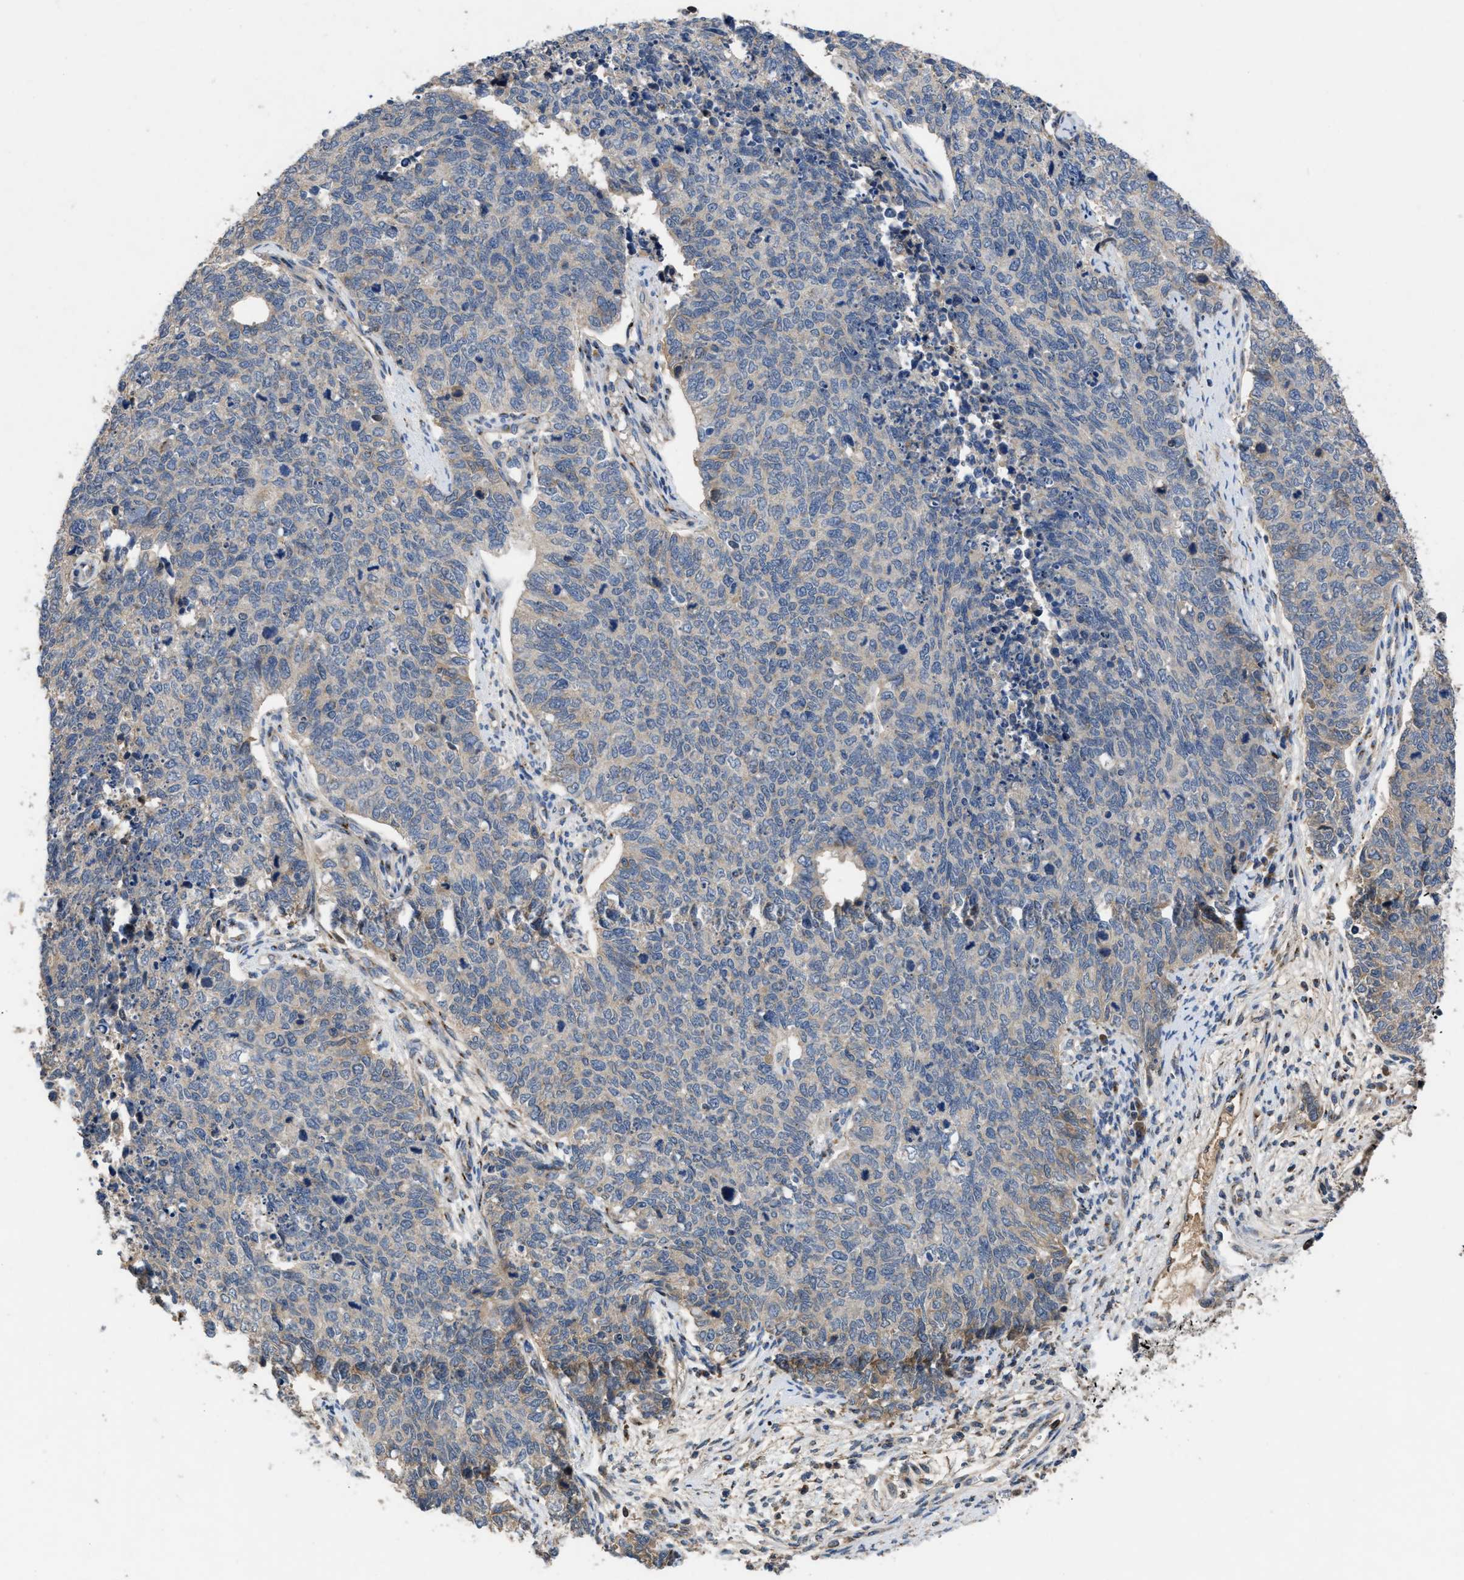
{"staining": {"intensity": "weak", "quantity": "<25%", "location": "cytoplasmic/membranous"}, "tissue": "cervical cancer", "cell_type": "Tumor cells", "image_type": "cancer", "snomed": [{"axis": "morphology", "description": "Squamous cell carcinoma, NOS"}, {"axis": "topography", "description": "Cervix"}], "caption": "Tumor cells show no significant protein staining in cervical squamous cell carcinoma. (IHC, brightfield microscopy, high magnification).", "gene": "SIK2", "patient": {"sex": "female", "age": 63}}